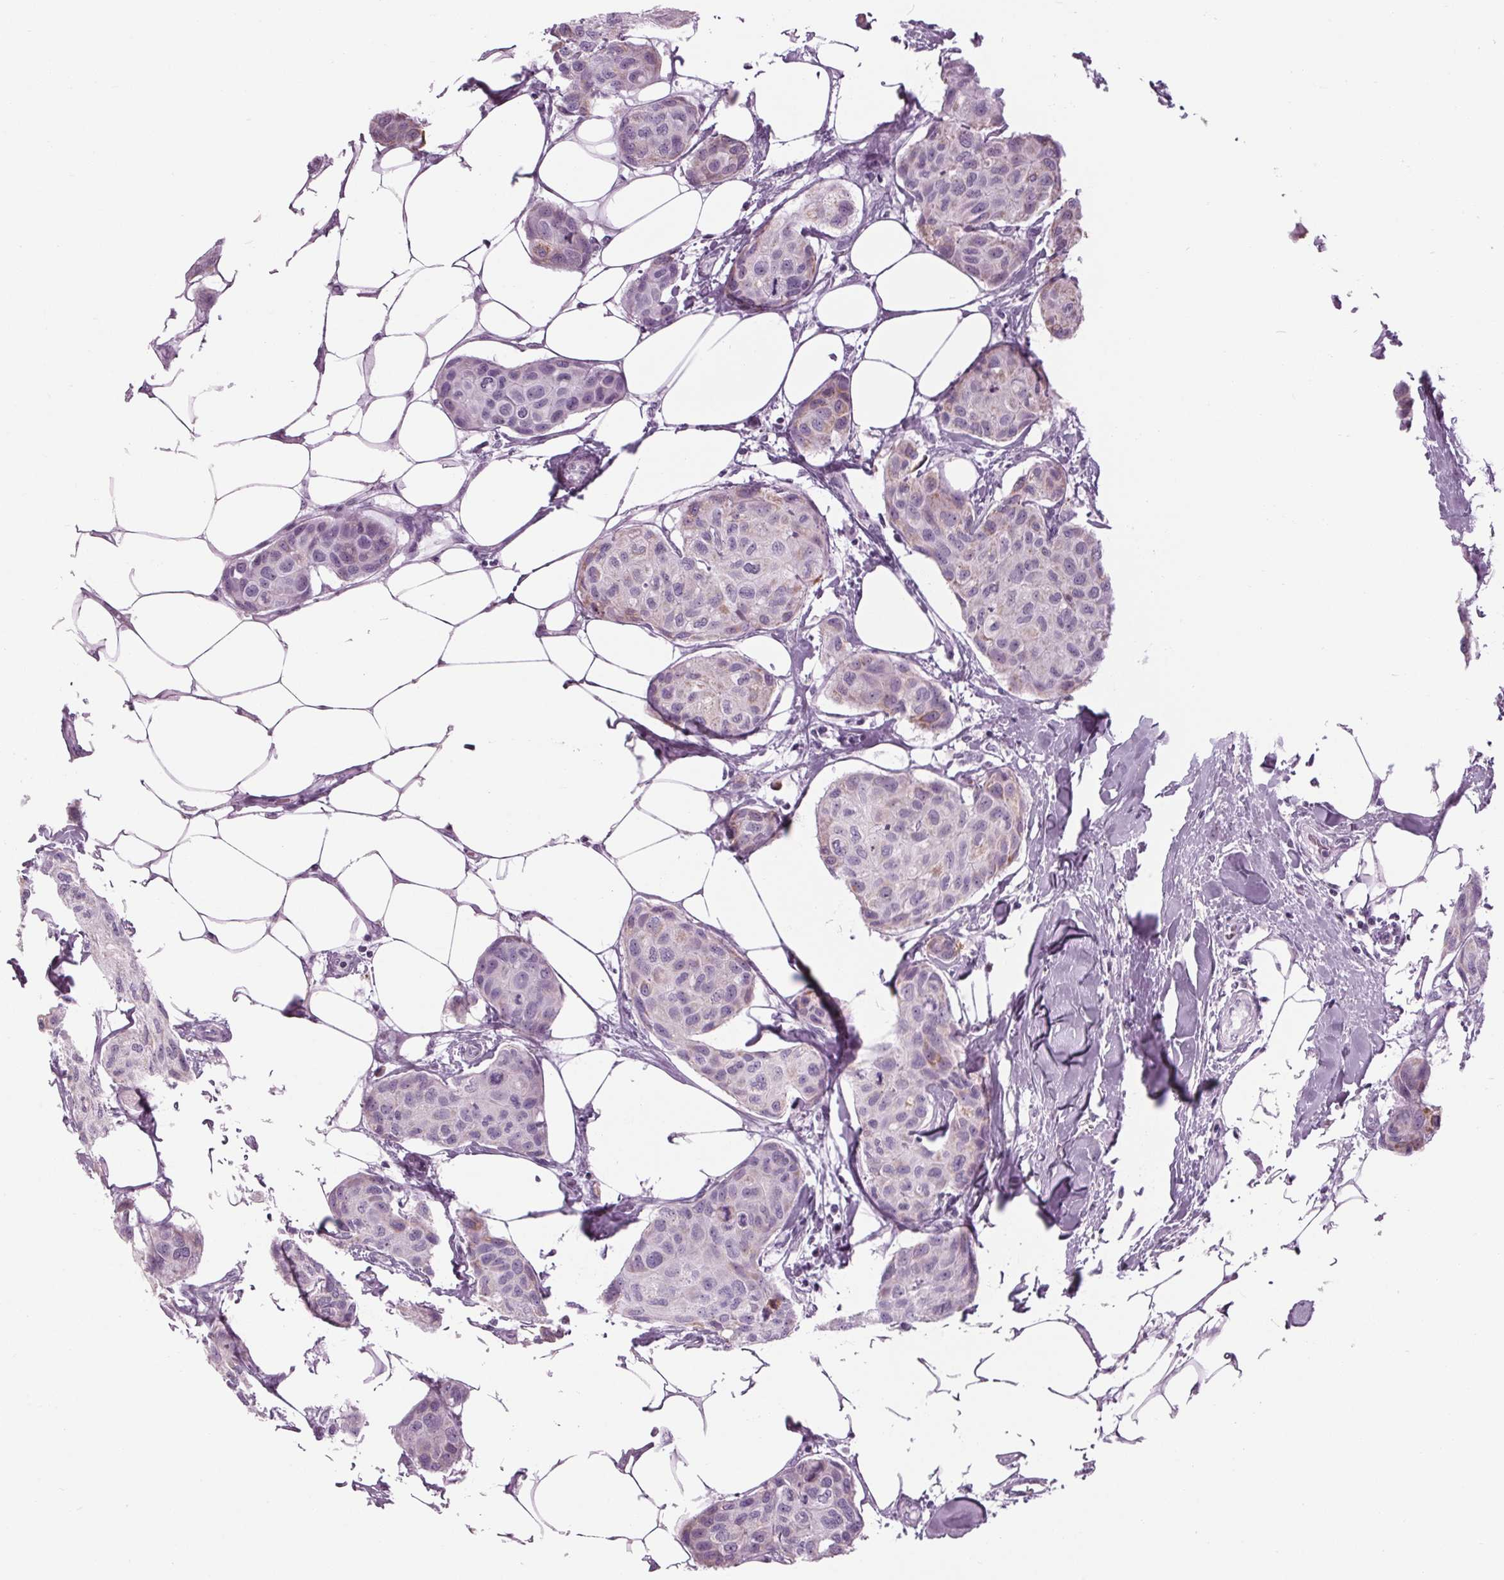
{"staining": {"intensity": "moderate", "quantity": "<25%", "location": "cytoplasmic/membranous"}, "tissue": "breast cancer", "cell_type": "Tumor cells", "image_type": "cancer", "snomed": [{"axis": "morphology", "description": "Duct carcinoma"}, {"axis": "topography", "description": "Breast"}], "caption": "An image of breast infiltrating ductal carcinoma stained for a protein demonstrates moderate cytoplasmic/membranous brown staining in tumor cells.", "gene": "CYP3A43", "patient": {"sex": "female", "age": 80}}